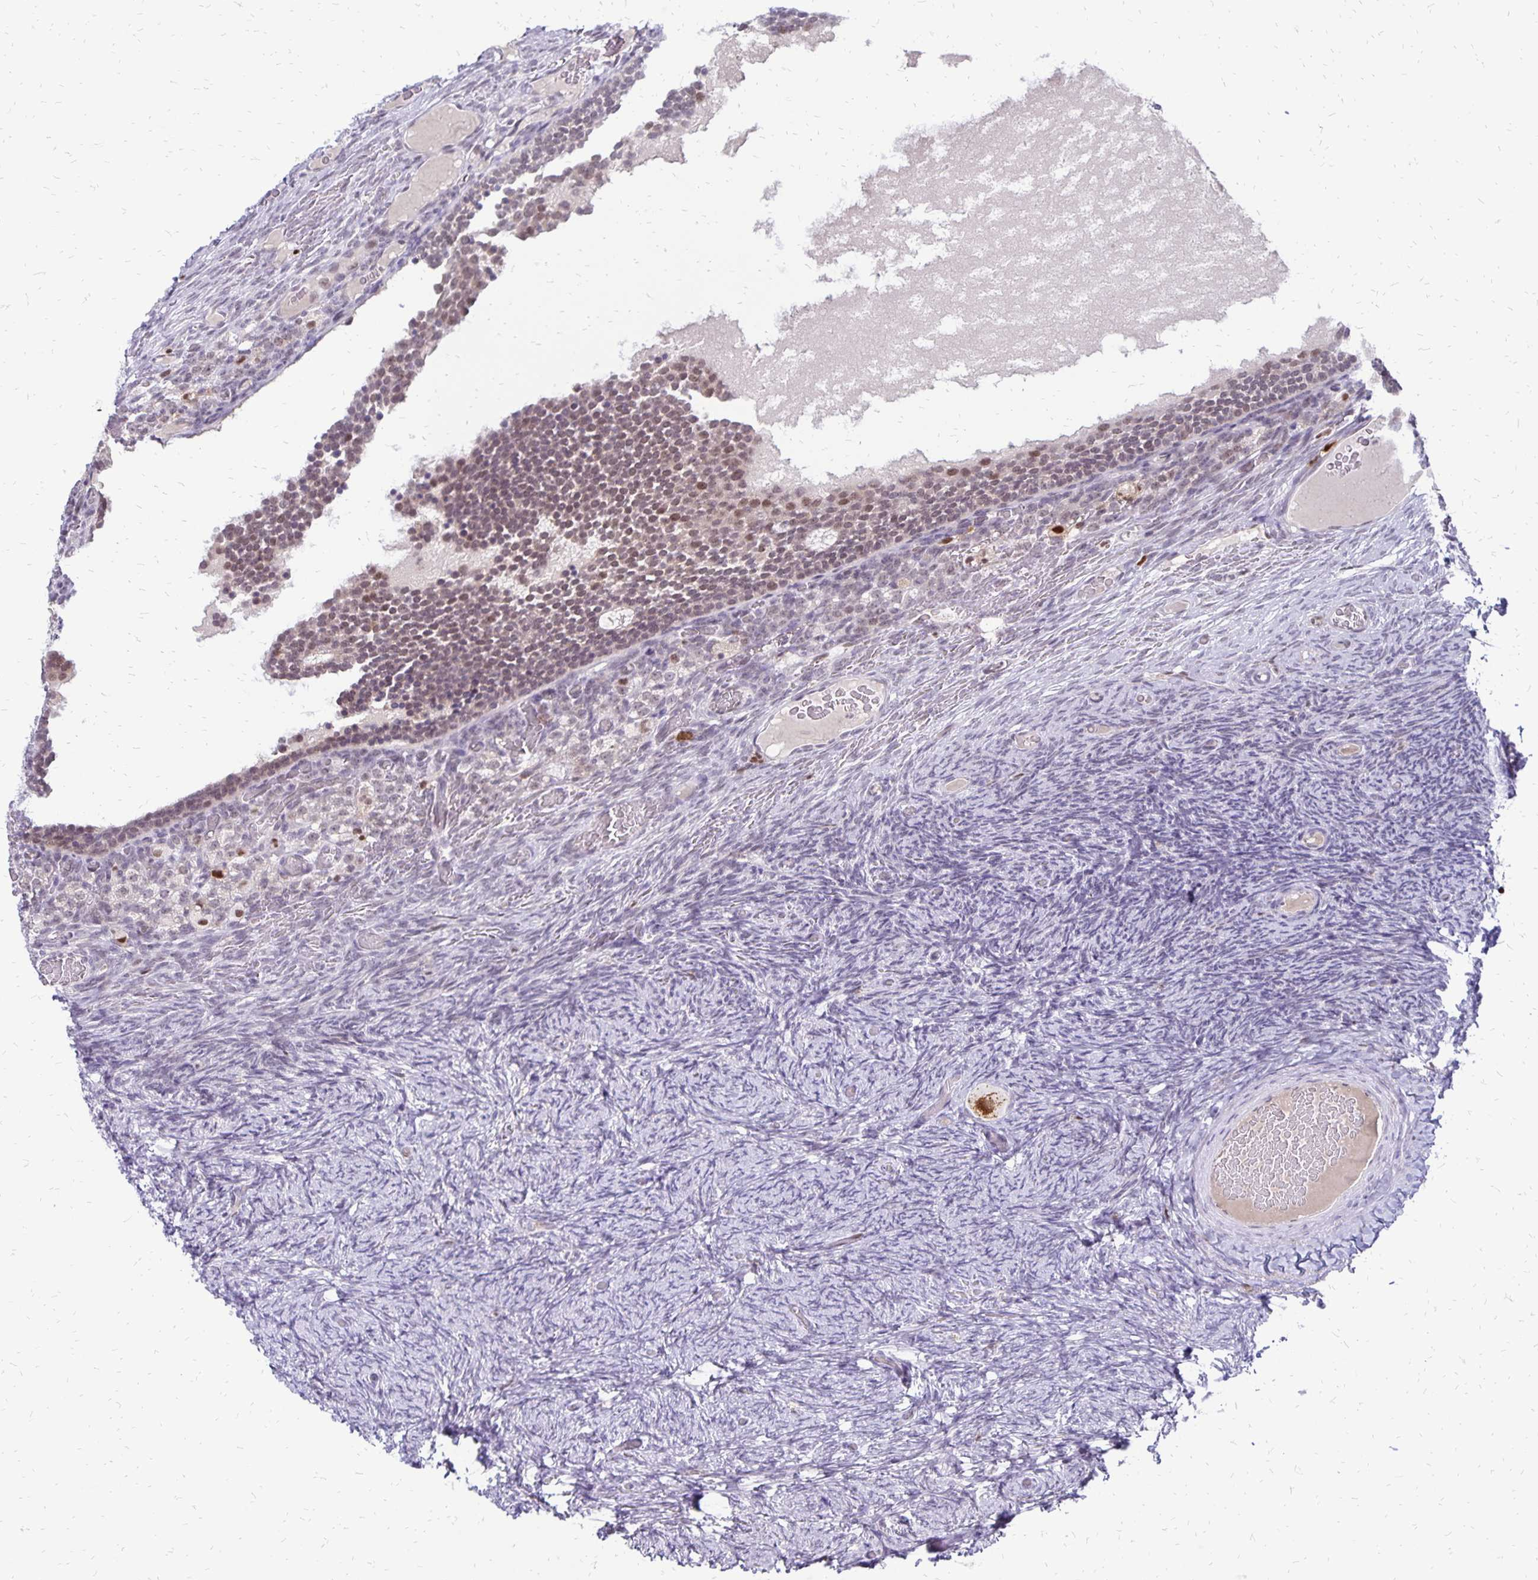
{"staining": {"intensity": "moderate", "quantity": ">75%", "location": "cytoplasmic/membranous"}, "tissue": "ovary", "cell_type": "Follicle cells", "image_type": "normal", "snomed": [{"axis": "morphology", "description": "Normal tissue, NOS"}, {"axis": "topography", "description": "Ovary"}], "caption": "IHC histopathology image of benign human ovary stained for a protein (brown), which shows medium levels of moderate cytoplasmic/membranous staining in about >75% of follicle cells.", "gene": "DCK", "patient": {"sex": "female", "age": 34}}